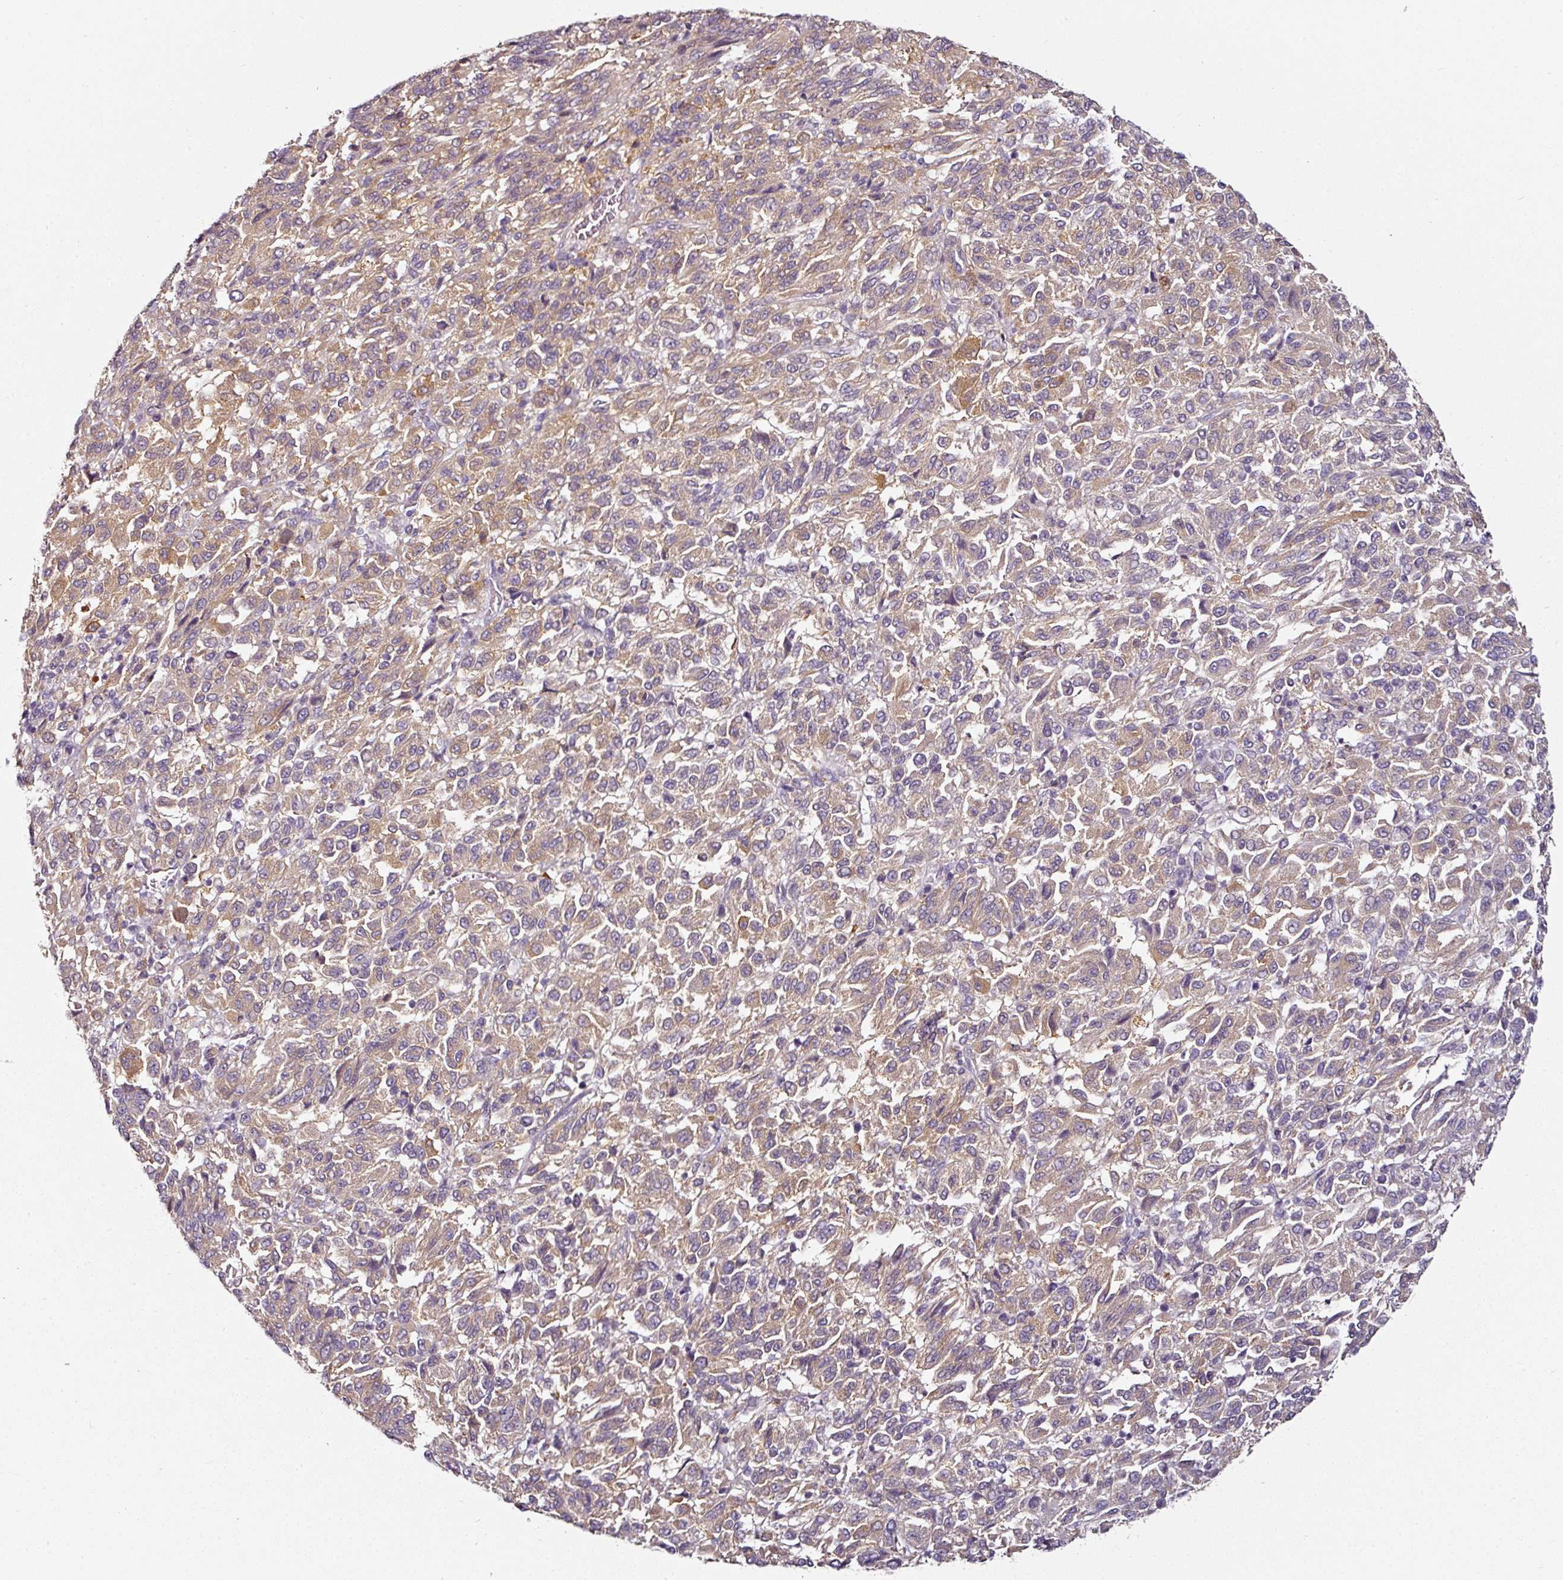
{"staining": {"intensity": "weak", "quantity": "25%-75%", "location": "cytoplasmic/membranous"}, "tissue": "melanoma", "cell_type": "Tumor cells", "image_type": "cancer", "snomed": [{"axis": "morphology", "description": "Malignant melanoma, Metastatic site"}, {"axis": "topography", "description": "Lung"}], "caption": "Melanoma tissue exhibits weak cytoplasmic/membranous expression in approximately 25%-75% of tumor cells, visualized by immunohistochemistry.", "gene": "CAP2", "patient": {"sex": "male", "age": 64}}